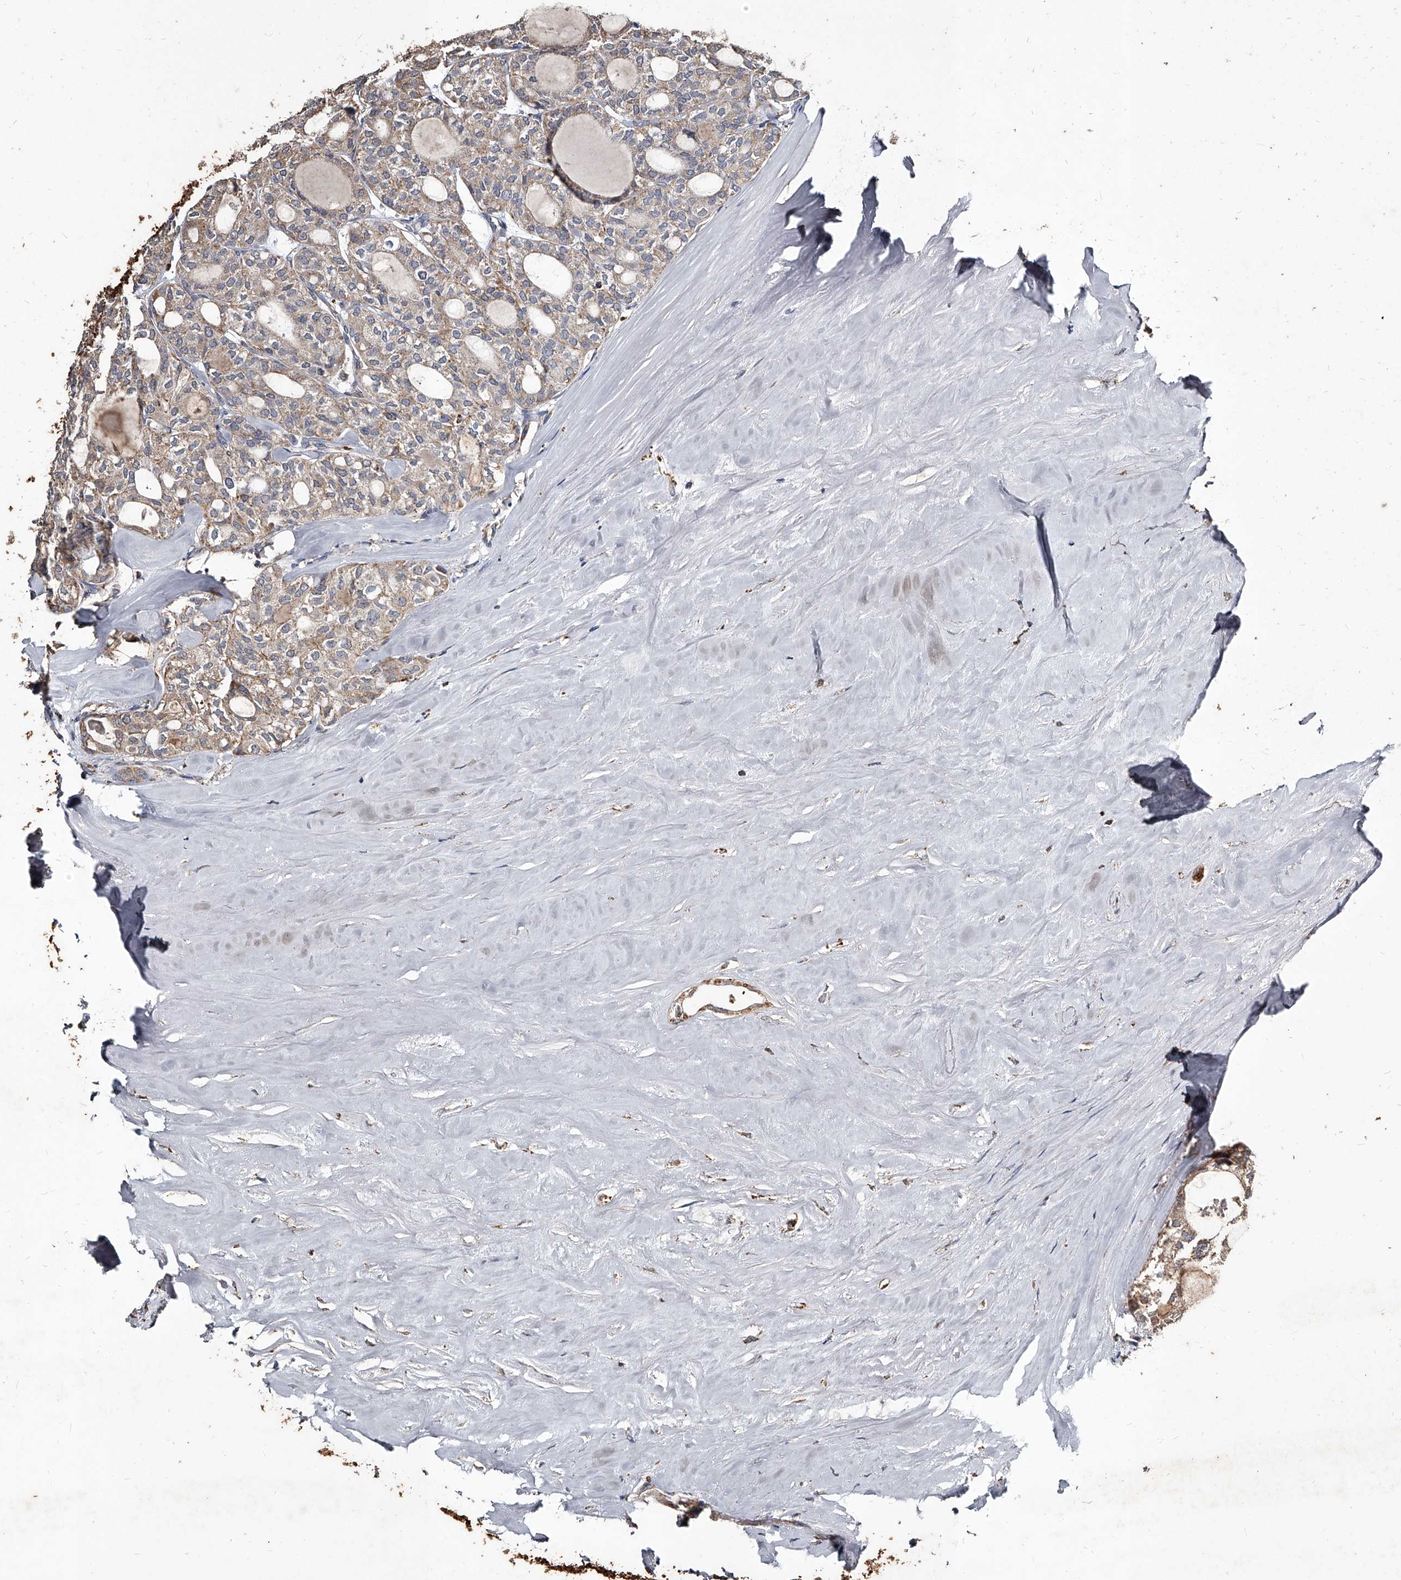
{"staining": {"intensity": "weak", "quantity": "25%-75%", "location": "cytoplasmic/membranous"}, "tissue": "thyroid cancer", "cell_type": "Tumor cells", "image_type": "cancer", "snomed": [{"axis": "morphology", "description": "Follicular adenoma carcinoma, NOS"}, {"axis": "topography", "description": "Thyroid gland"}], "caption": "IHC of follicular adenoma carcinoma (thyroid) shows low levels of weak cytoplasmic/membranous positivity in approximately 25%-75% of tumor cells.", "gene": "GPR183", "patient": {"sex": "male", "age": 75}}